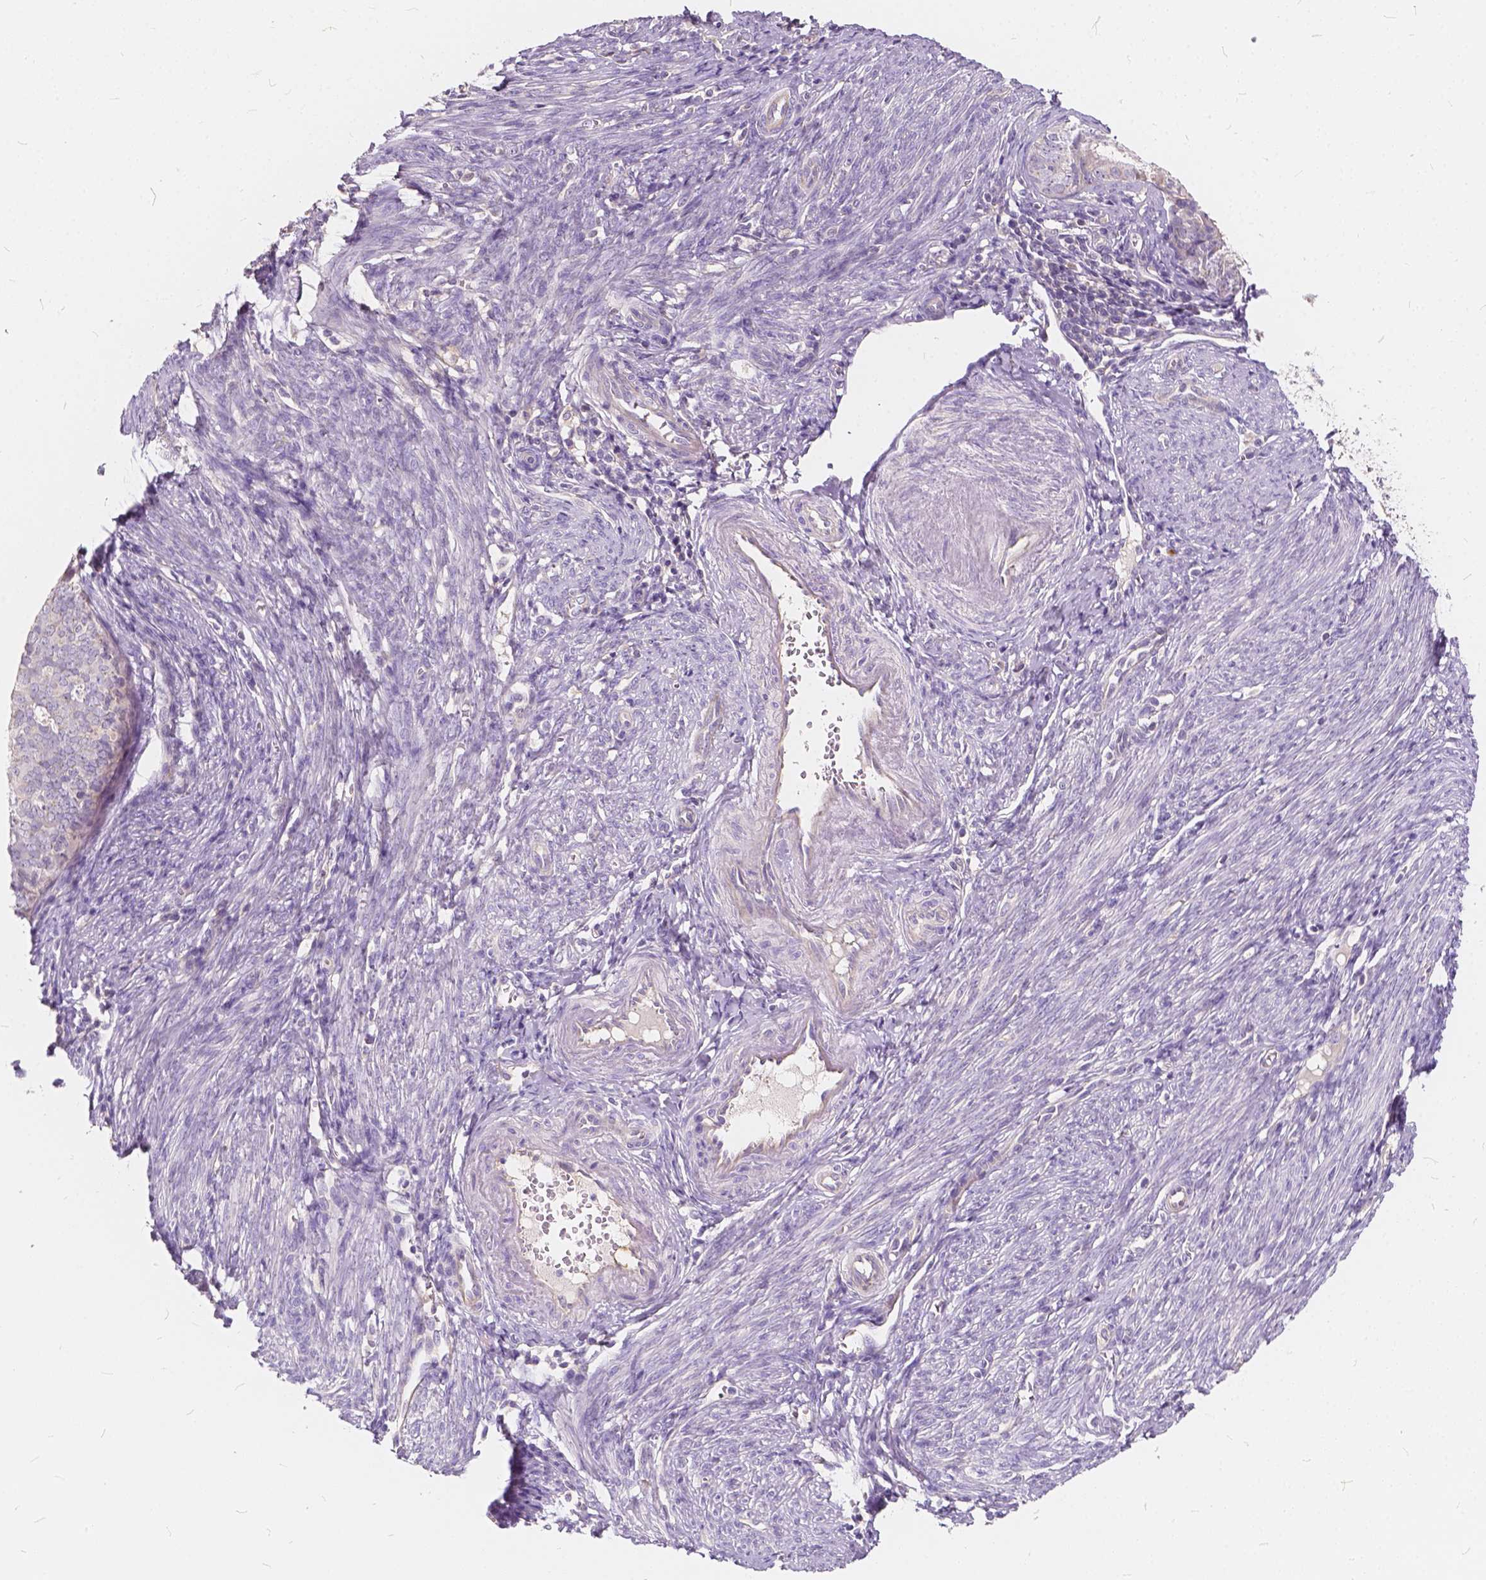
{"staining": {"intensity": "negative", "quantity": "none", "location": "none"}, "tissue": "endometrial cancer", "cell_type": "Tumor cells", "image_type": "cancer", "snomed": [{"axis": "morphology", "description": "Adenocarcinoma, NOS"}, {"axis": "topography", "description": "Endometrium"}], "caption": "This histopathology image is of adenocarcinoma (endometrial) stained with IHC to label a protein in brown with the nuclei are counter-stained blue. There is no expression in tumor cells. (DAB (3,3'-diaminobenzidine) immunohistochemistry (IHC) visualized using brightfield microscopy, high magnification).", "gene": "KIAA0513", "patient": {"sex": "female", "age": 57}}